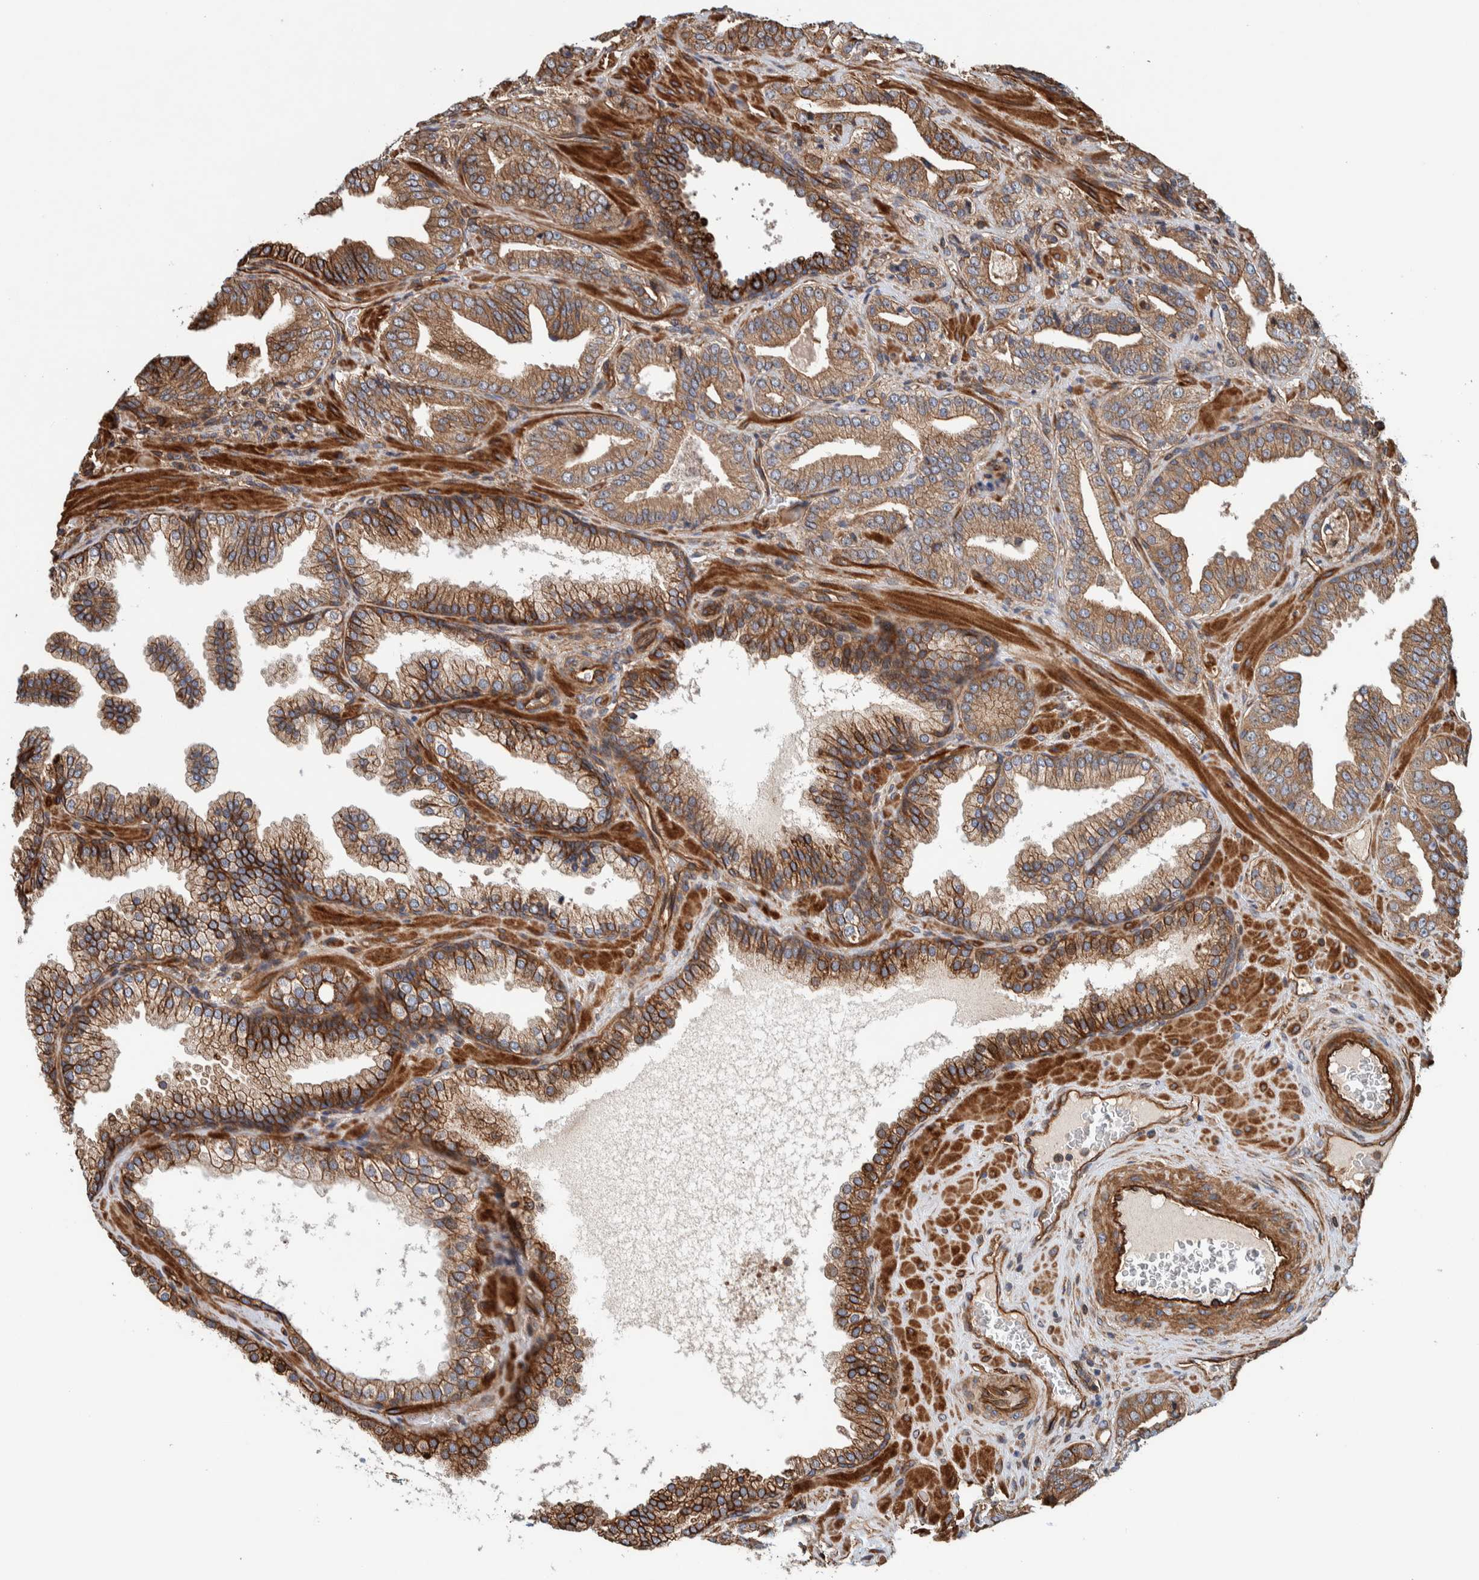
{"staining": {"intensity": "moderate", "quantity": ">75%", "location": "cytoplasmic/membranous"}, "tissue": "prostate cancer", "cell_type": "Tumor cells", "image_type": "cancer", "snomed": [{"axis": "morphology", "description": "Adenocarcinoma, Low grade"}, {"axis": "topography", "description": "Prostate"}], "caption": "Prostate cancer (low-grade adenocarcinoma) stained with DAB immunohistochemistry demonstrates medium levels of moderate cytoplasmic/membranous expression in about >75% of tumor cells. Ihc stains the protein in brown and the nuclei are stained blue.", "gene": "PKD1L1", "patient": {"sex": "male", "age": 62}}